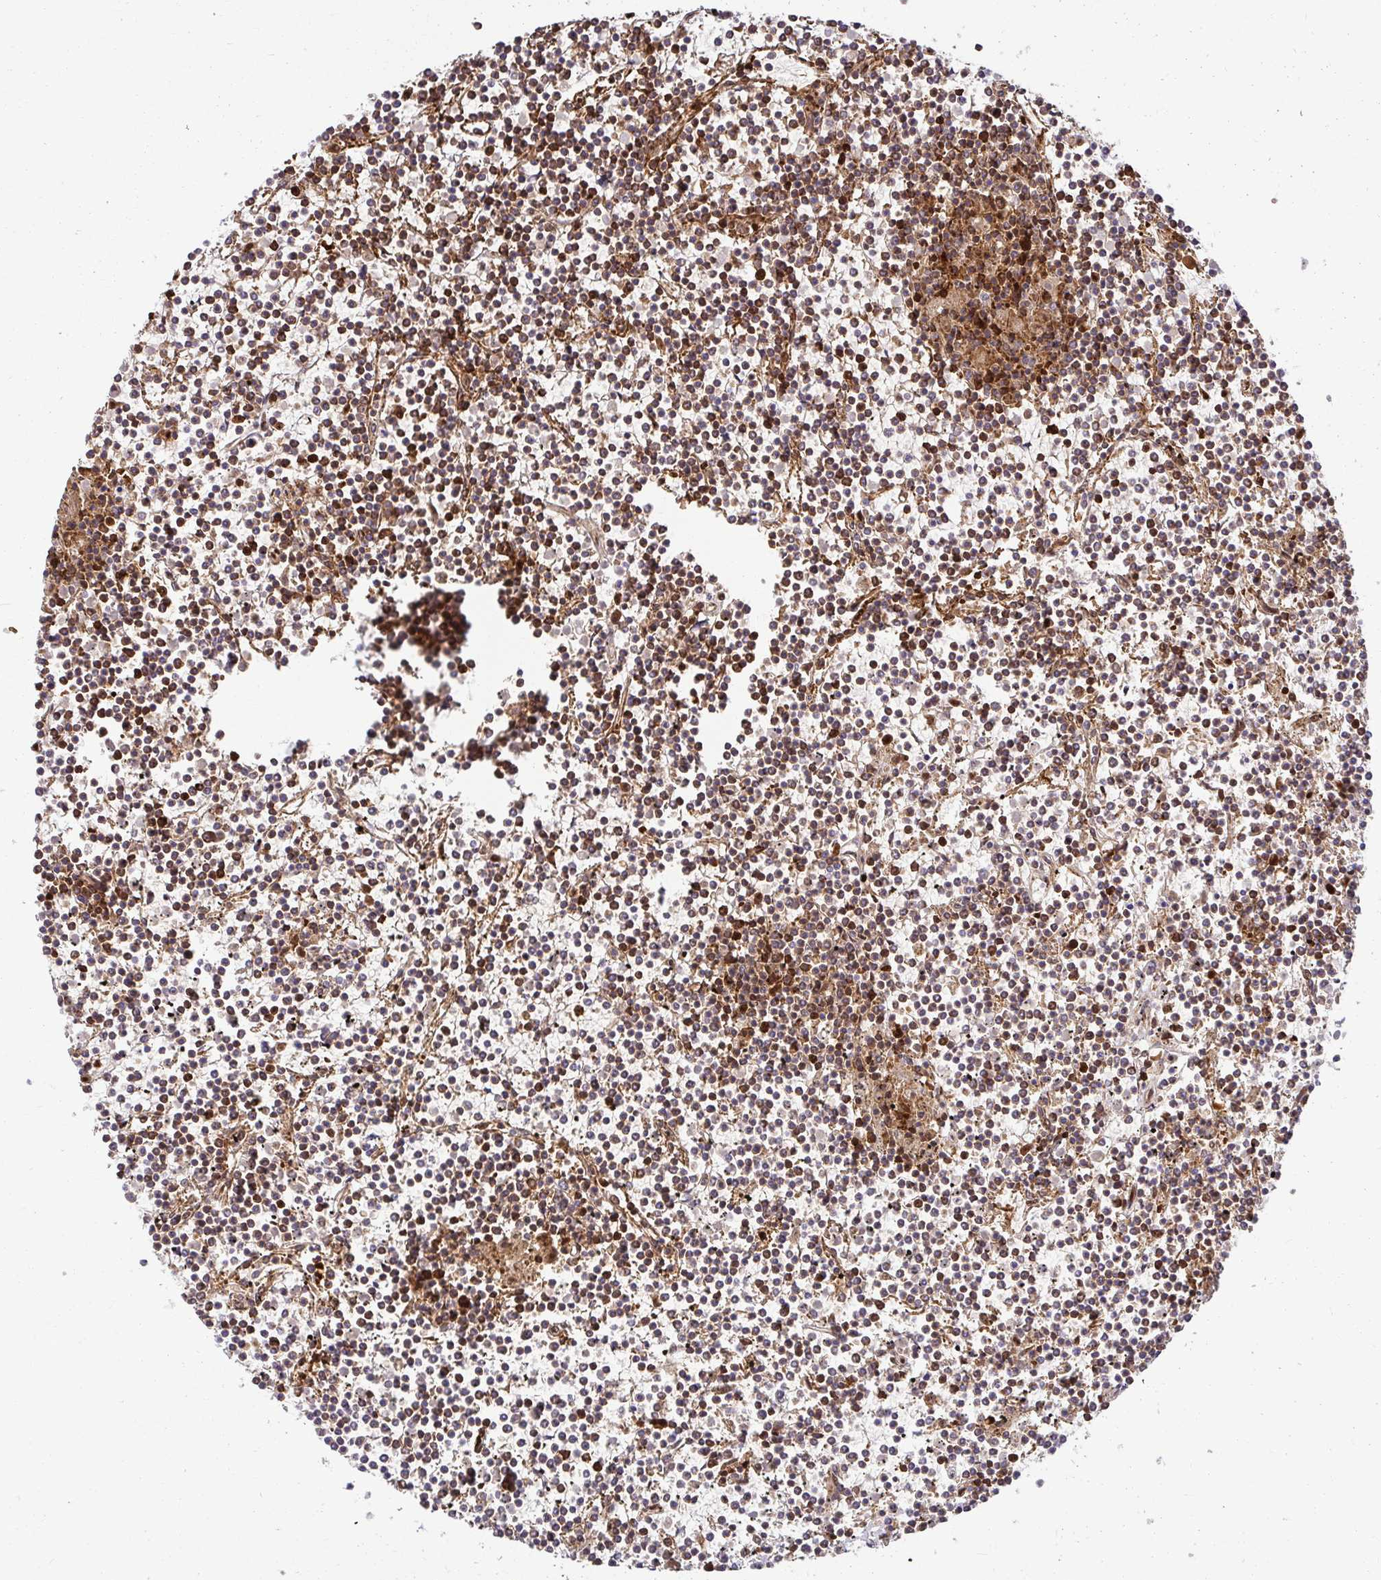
{"staining": {"intensity": "moderate", "quantity": "25%-75%", "location": "cytoplasmic/membranous,nuclear"}, "tissue": "lymphoma", "cell_type": "Tumor cells", "image_type": "cancer", "snomed": [{"axis": "morphology", "description": "Malignant lymphoma, non-Hodgkin's type, Low grade"}, {"axis": "topography", "description": "Spleen"}], "caption": "Immunohistochemistry (IHC) micrograph of neoplastic tissue: human low-grade malignant lymphoma, non-Hodgkin's type stained using immunohistochemistry (IHC) displays medium levels of moderate protein expression localized specifically in the cytoplasmic/membranous and nuclear of tumor cells, appearing as a cytoplasmic/membranous and nuclear brown color.", "gene": "PSMA4", "patient": {"sex": "female", "age": 19}}